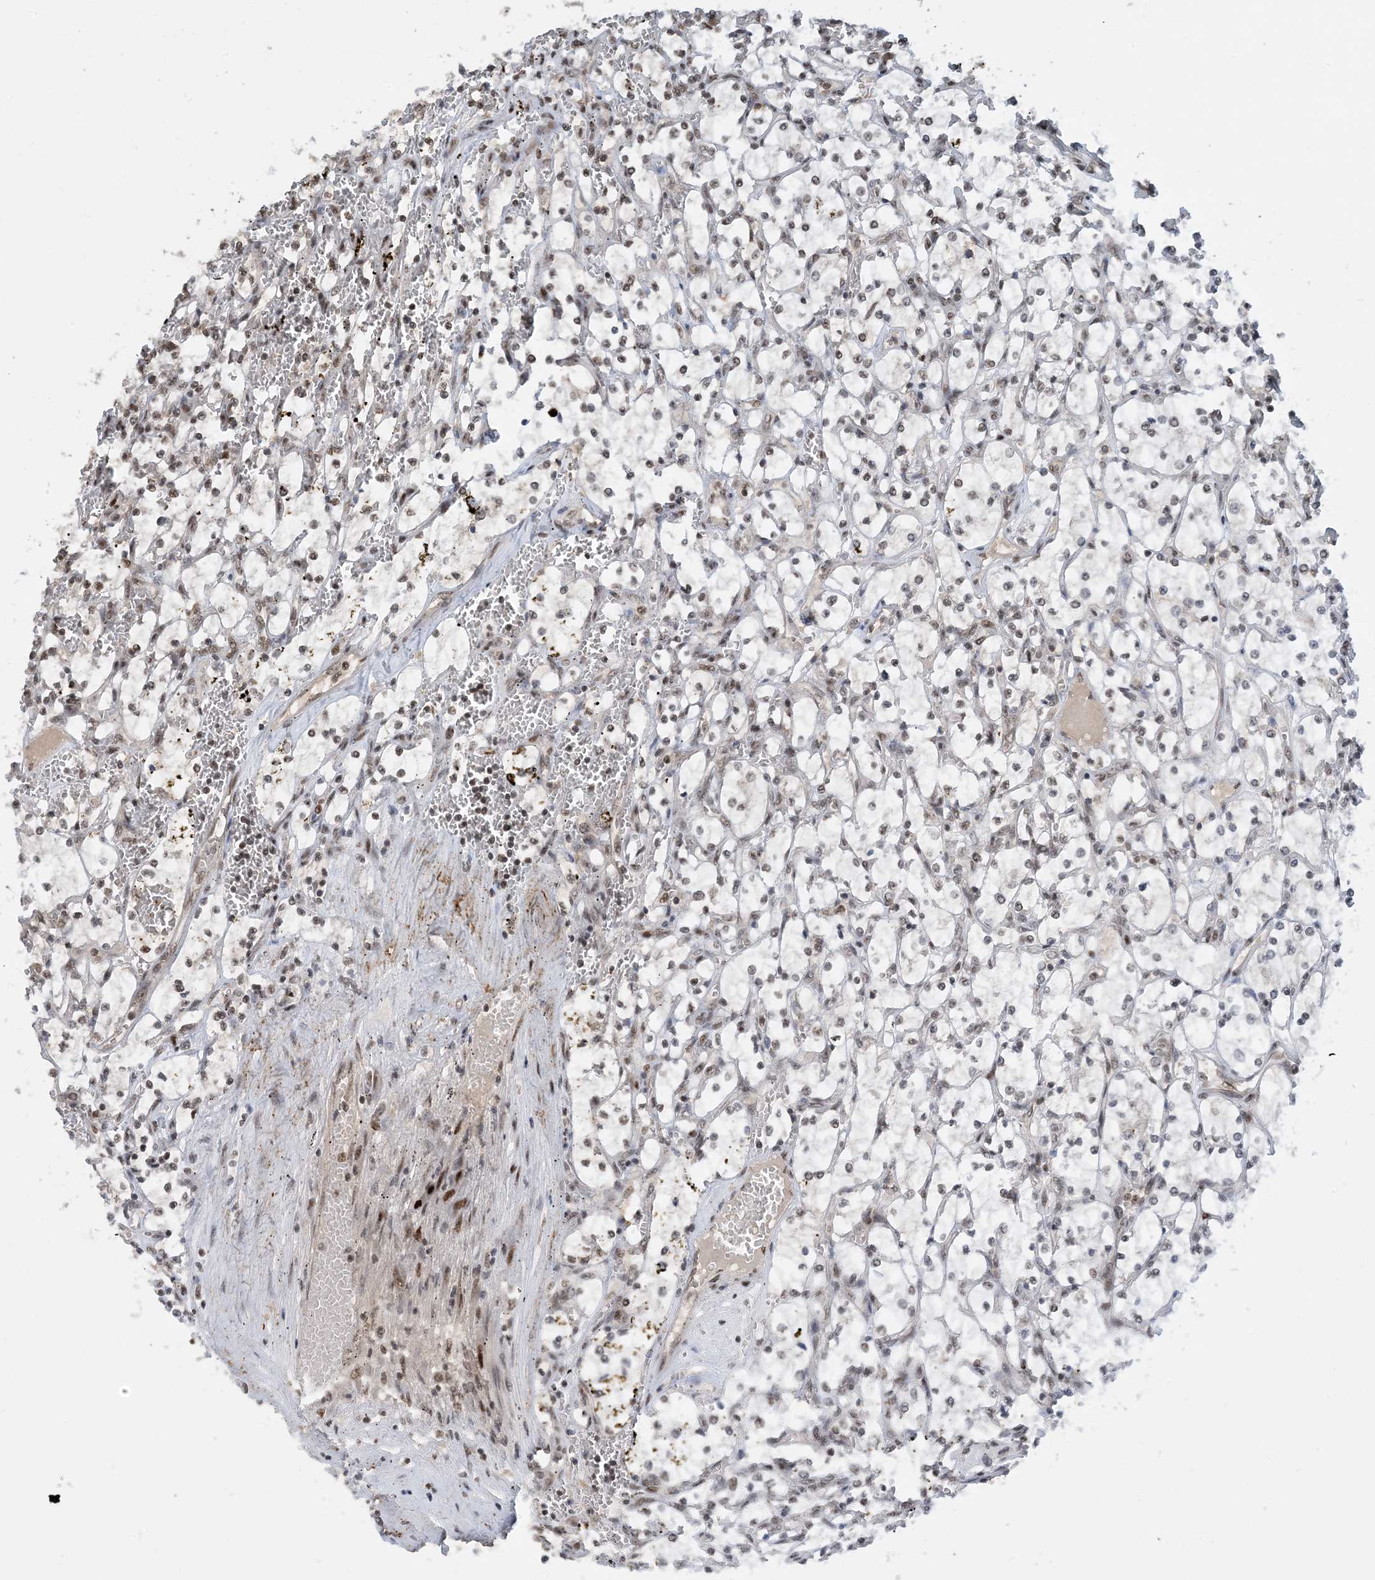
{"staining": {"intensity": "weak", "quantity": "25%-75%", "location": "nuclear"}, "tissue": "renal cancer", "cell_type": "Tumor cells", "image_type": "cancer", "snomed": [{"axis": "morphology", "description": "Adenocarcinoma, NOS"}, {"axis": "topography", "description": "Kidney"}], "caption": "Immunohistochemical staining of renal cancer displays low levels of weak nuclear protein expression in approximately 25%-75% of tumor cells. The staining was performed using DAB, with brown indicating positive protein expression. Nuclei are stained blue with hematoxylin.", "gene": "ACYP2", "patient": {"sex": "female", "age": 69}}